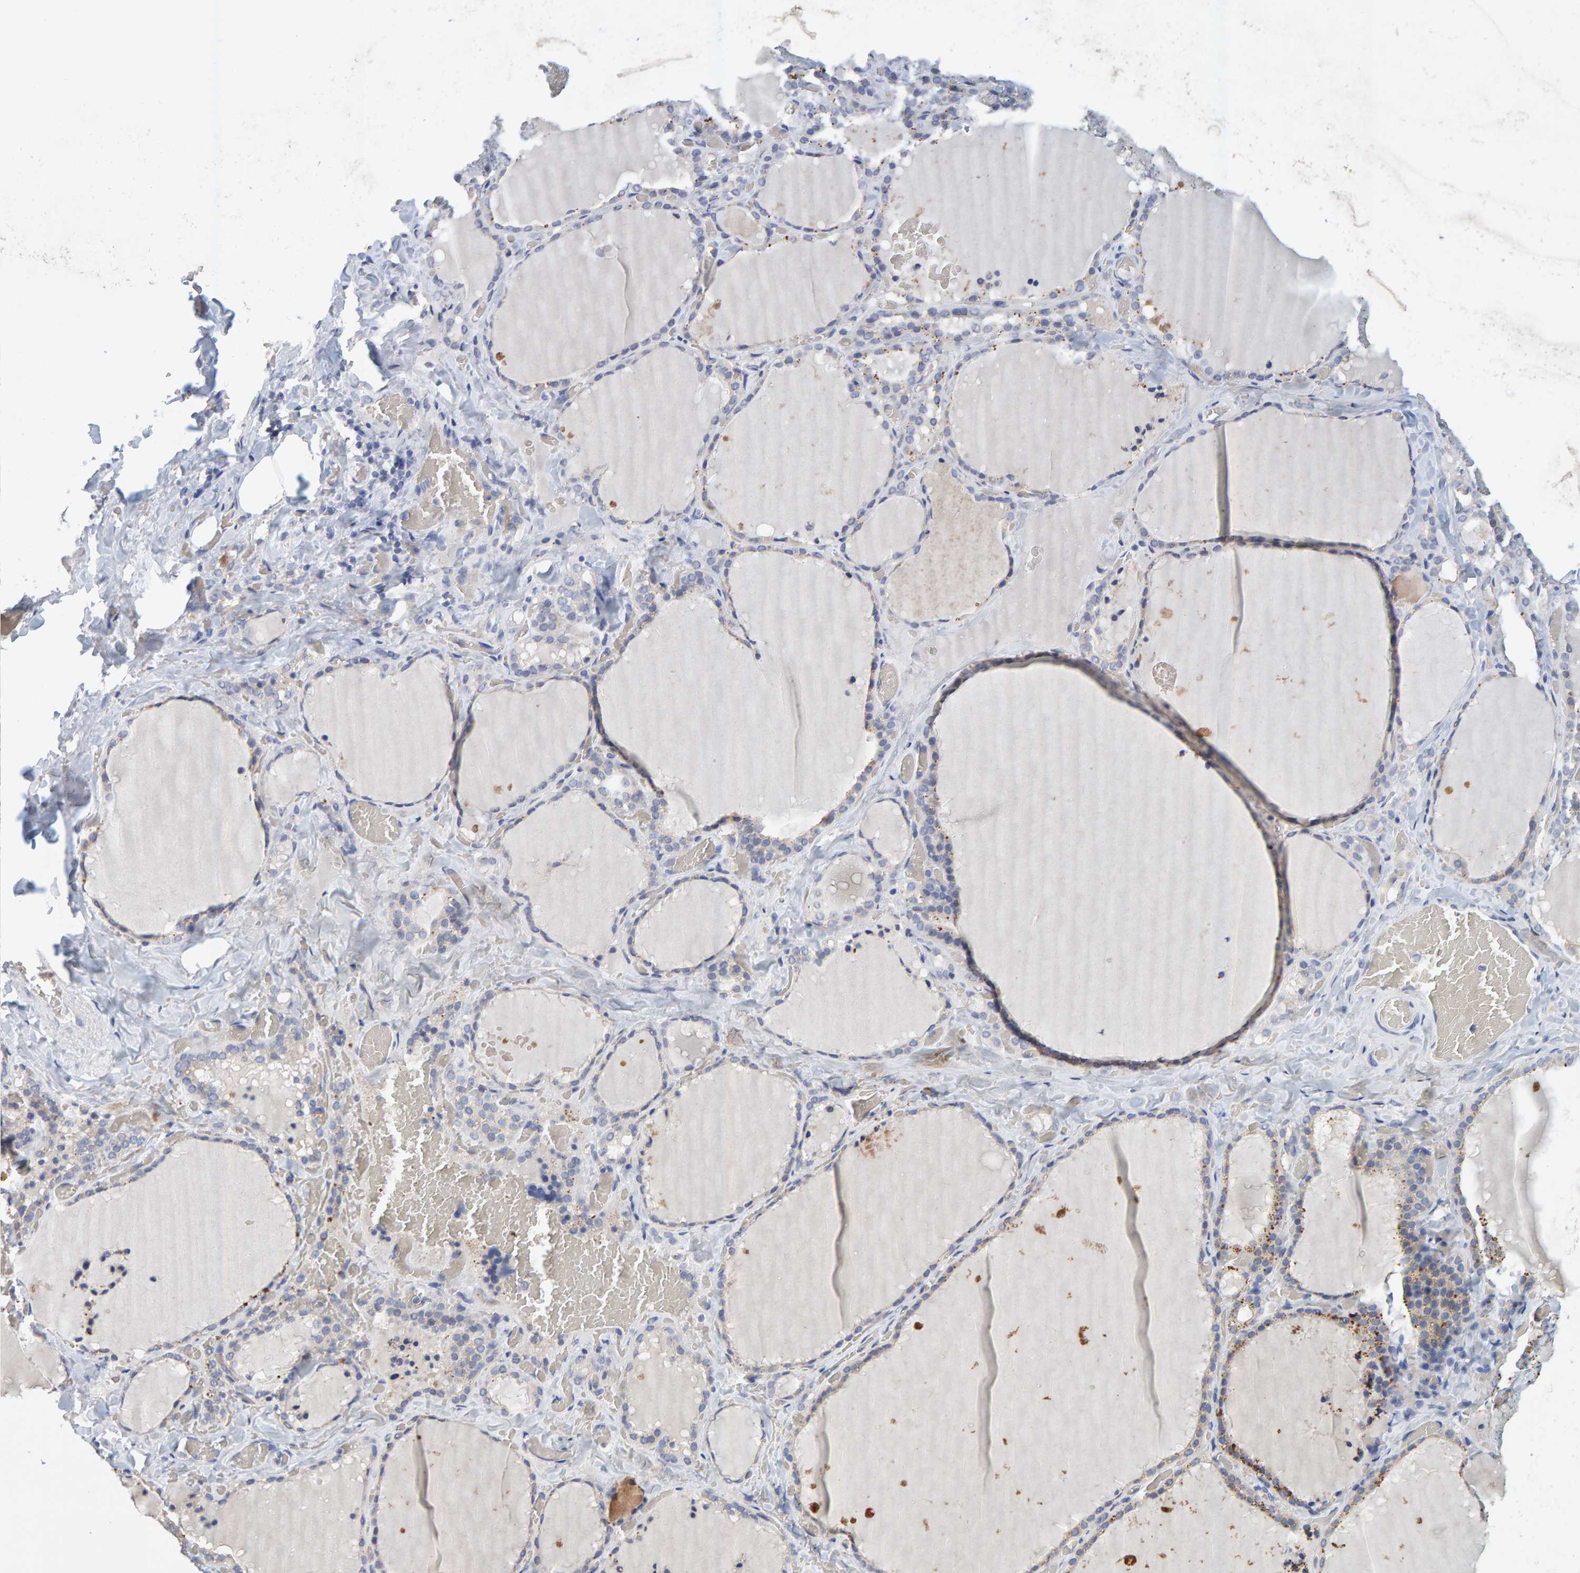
{"staining": {"intensity": "weak", "quantity": "25%-75%", "location": "cytoplasmic/membranous"}, "tissue": "thyroid gland", "cell_type": "Glandular cells", "image_type": "normal", "snomed": [{"axis": "morphology", "description": "Normal tissue, NOS"}, {"axis": "topography", "description": "Thyroid gland"}], "caption": "Immunohistochemical staining of unremarkable thyroid gland reveals low levels of weak cytoplasmic/membranous expression in approximately 25%-75% of glandular cells. (IHC, brightfield microscopy, high magnification).", "gene": "SGPL1", "patient": {"sex": "female", "age": 22}}